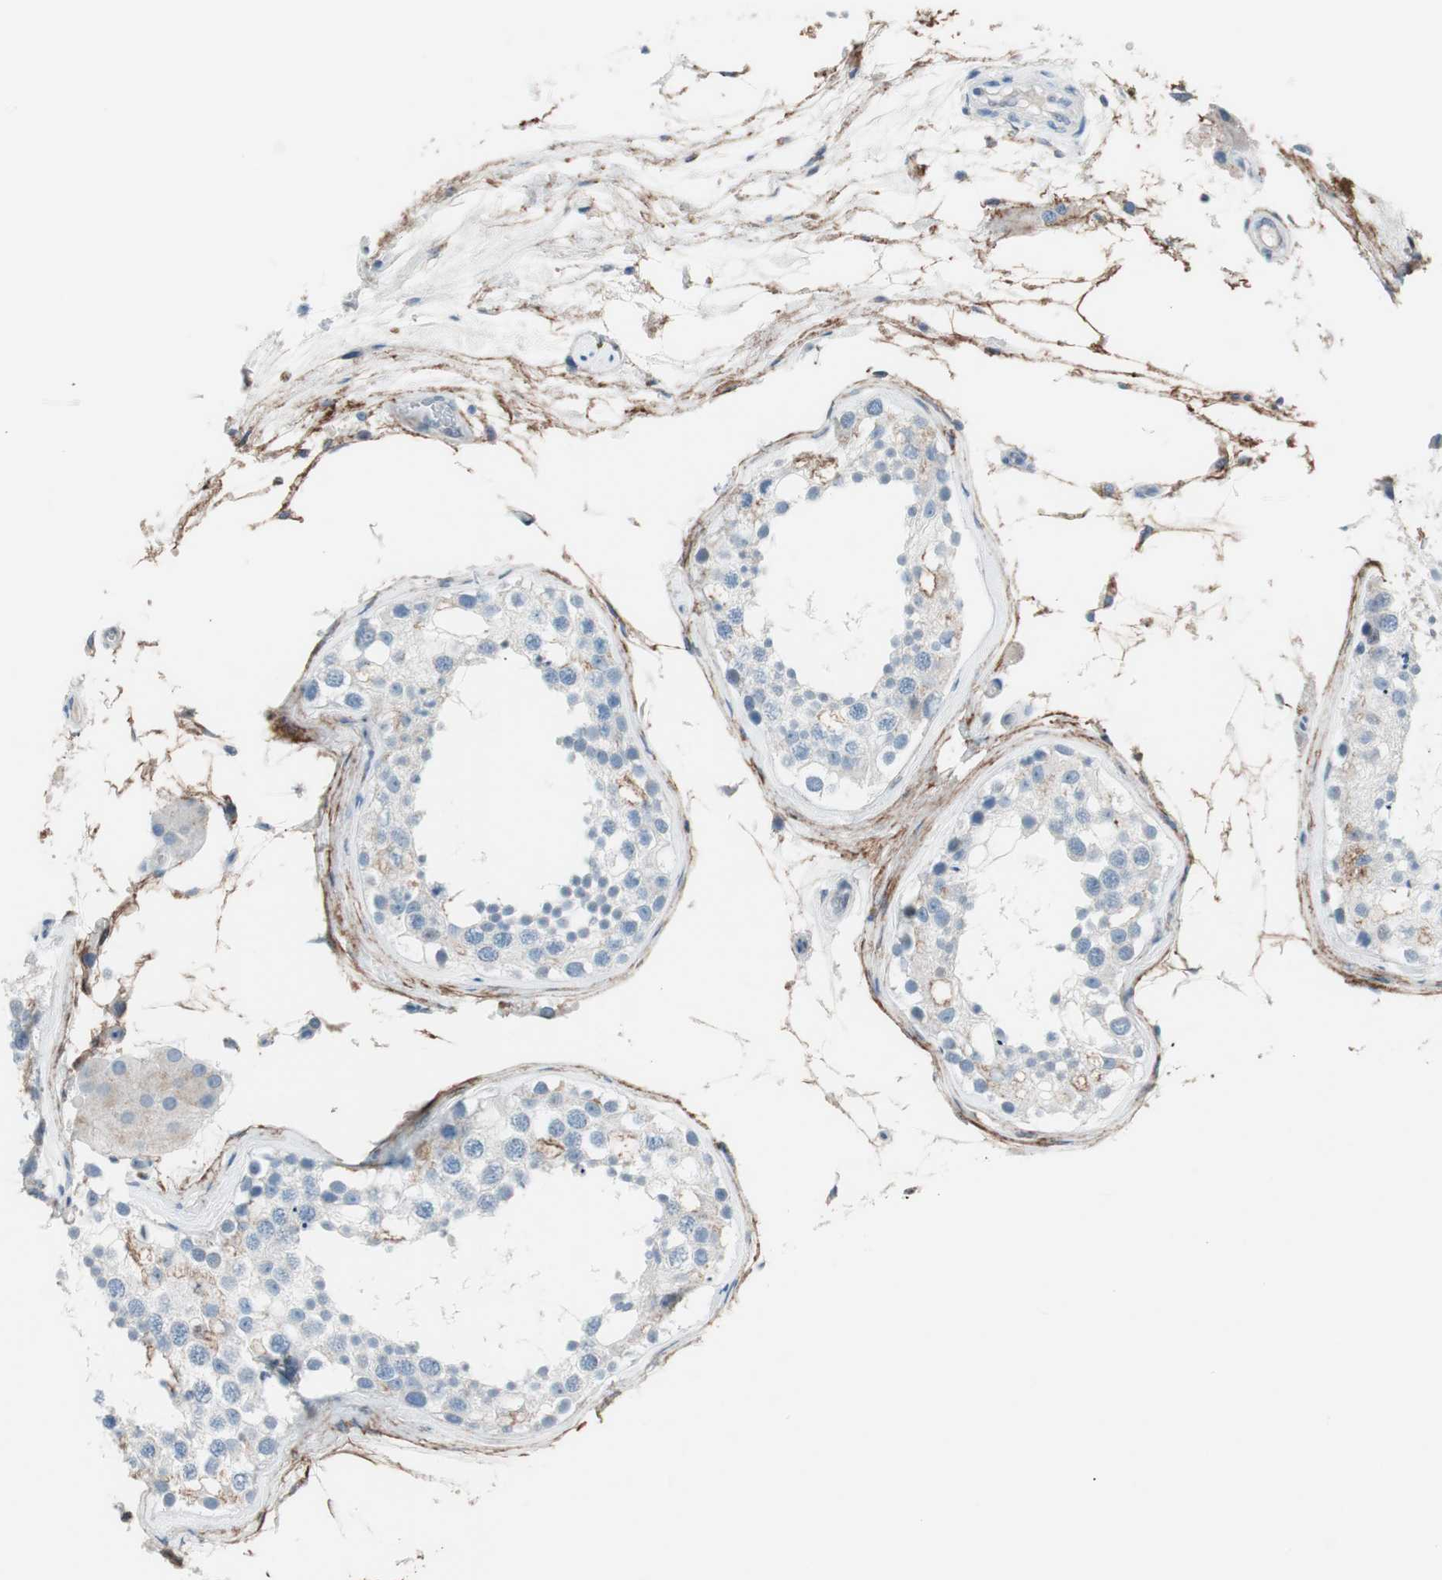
{"staining": {"intensity": "negative", "quantity": "none", "location": "none"}, "tissue": "testis", "cell_type": "Cells in seminiferous ducts", "image_type": "normal", "snomed": [{"axis": "morphology", "description": "Normal tissue, NOS"}, {"axis": "topography", "description": "Testis"}], "caption": "The immunohistochemistry (IHC) photomicrograph has no significant expression in cells in seminiferous ducts of testis. (DAB immunohistochemistry visualized using brightfield microscopy, high magnification).", "gene": "FOSL1", "patient": {"sex": "male", "age": 68}}